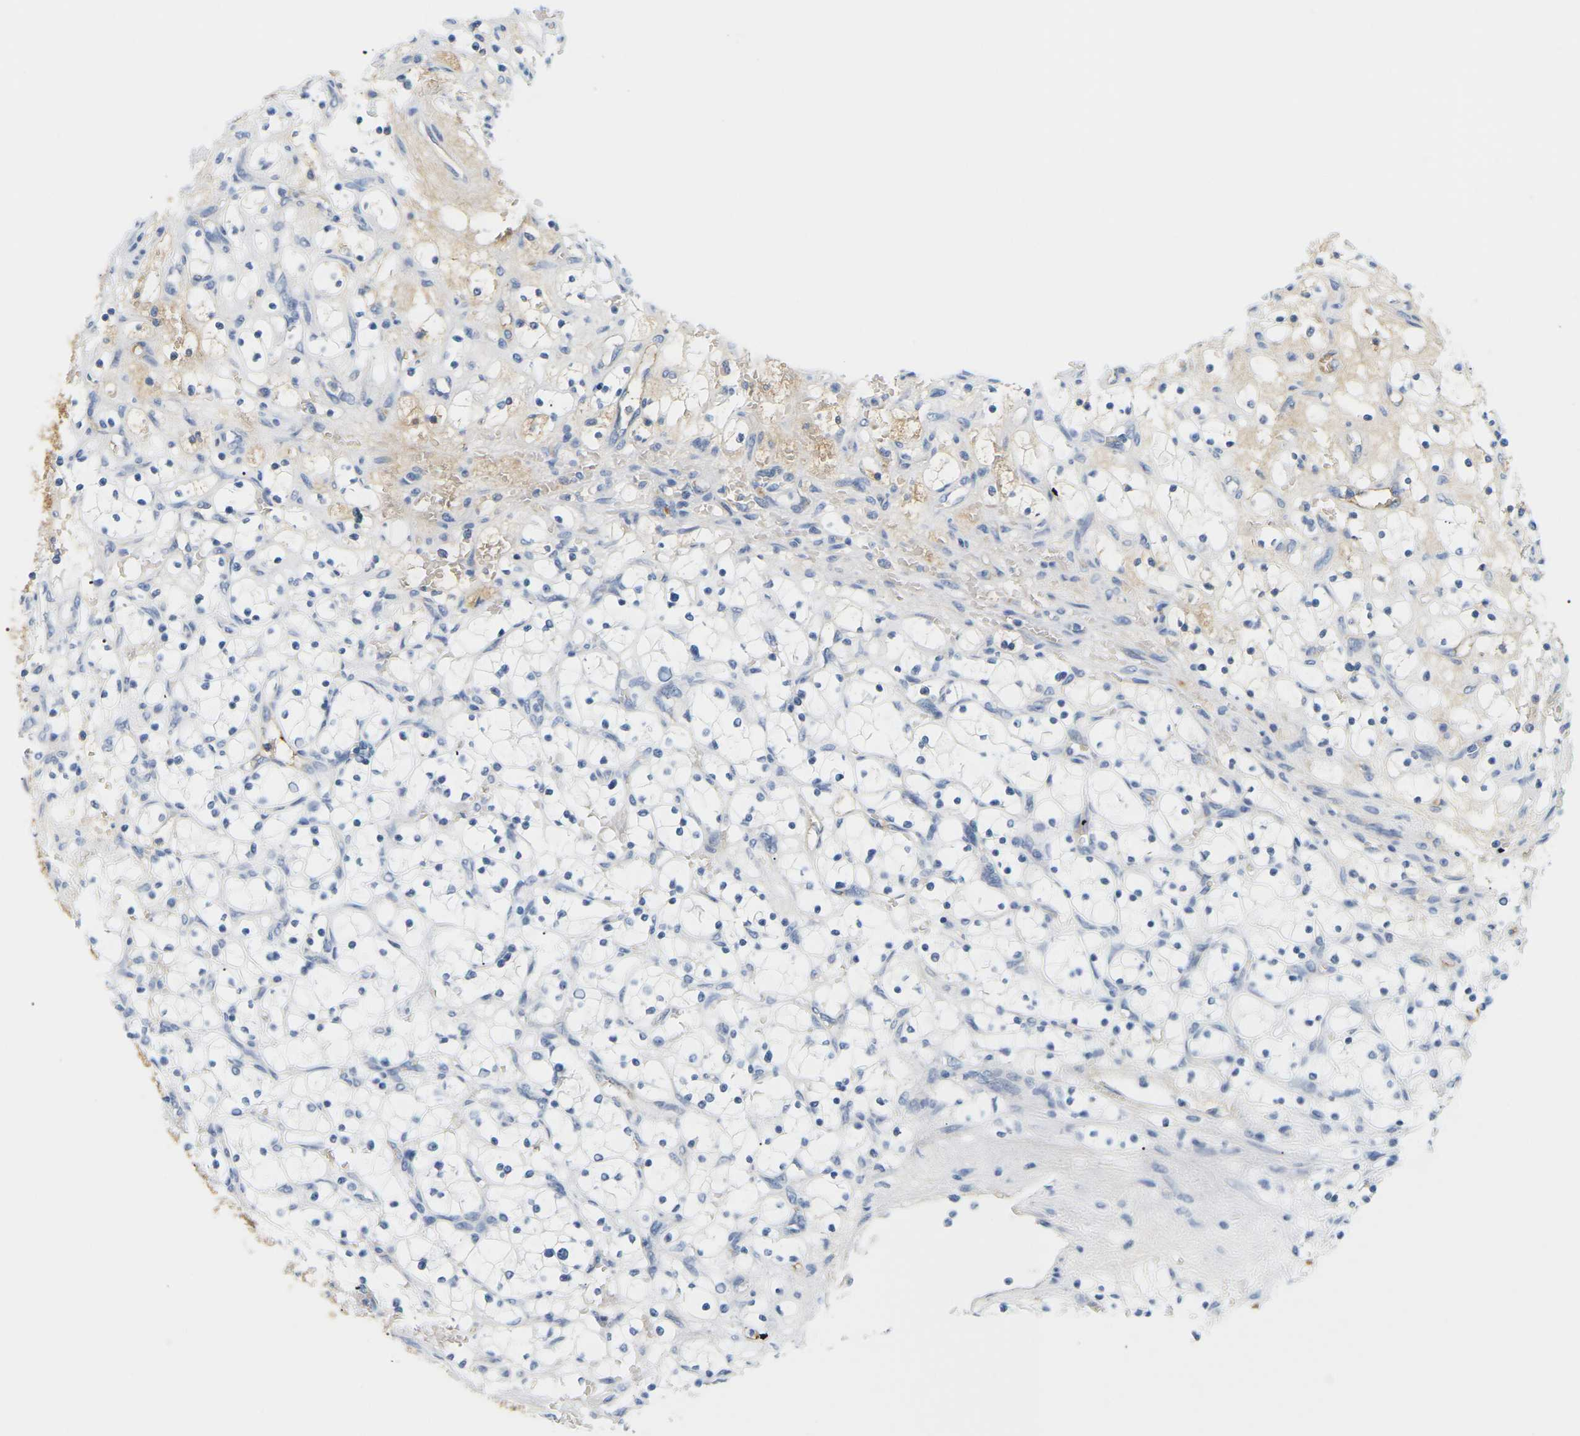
{"staining": {"intensity": "negative", "quantity": "none", "location": "none"}, "tissue": "renal cancer", "cell_type": "Tumor cells", "image_type": "cancer", "snomed": [{"axis": "morphology", "description": "Adenocarcinoma, NOS"}, {"axis": "topography", "description": "Kidney"}], "caption": "Tumor cells are negative for brown protein staining in adenocarcinoma (renal).", "gene": "APOB", "patient": {"sex": "female", "age": 69}}